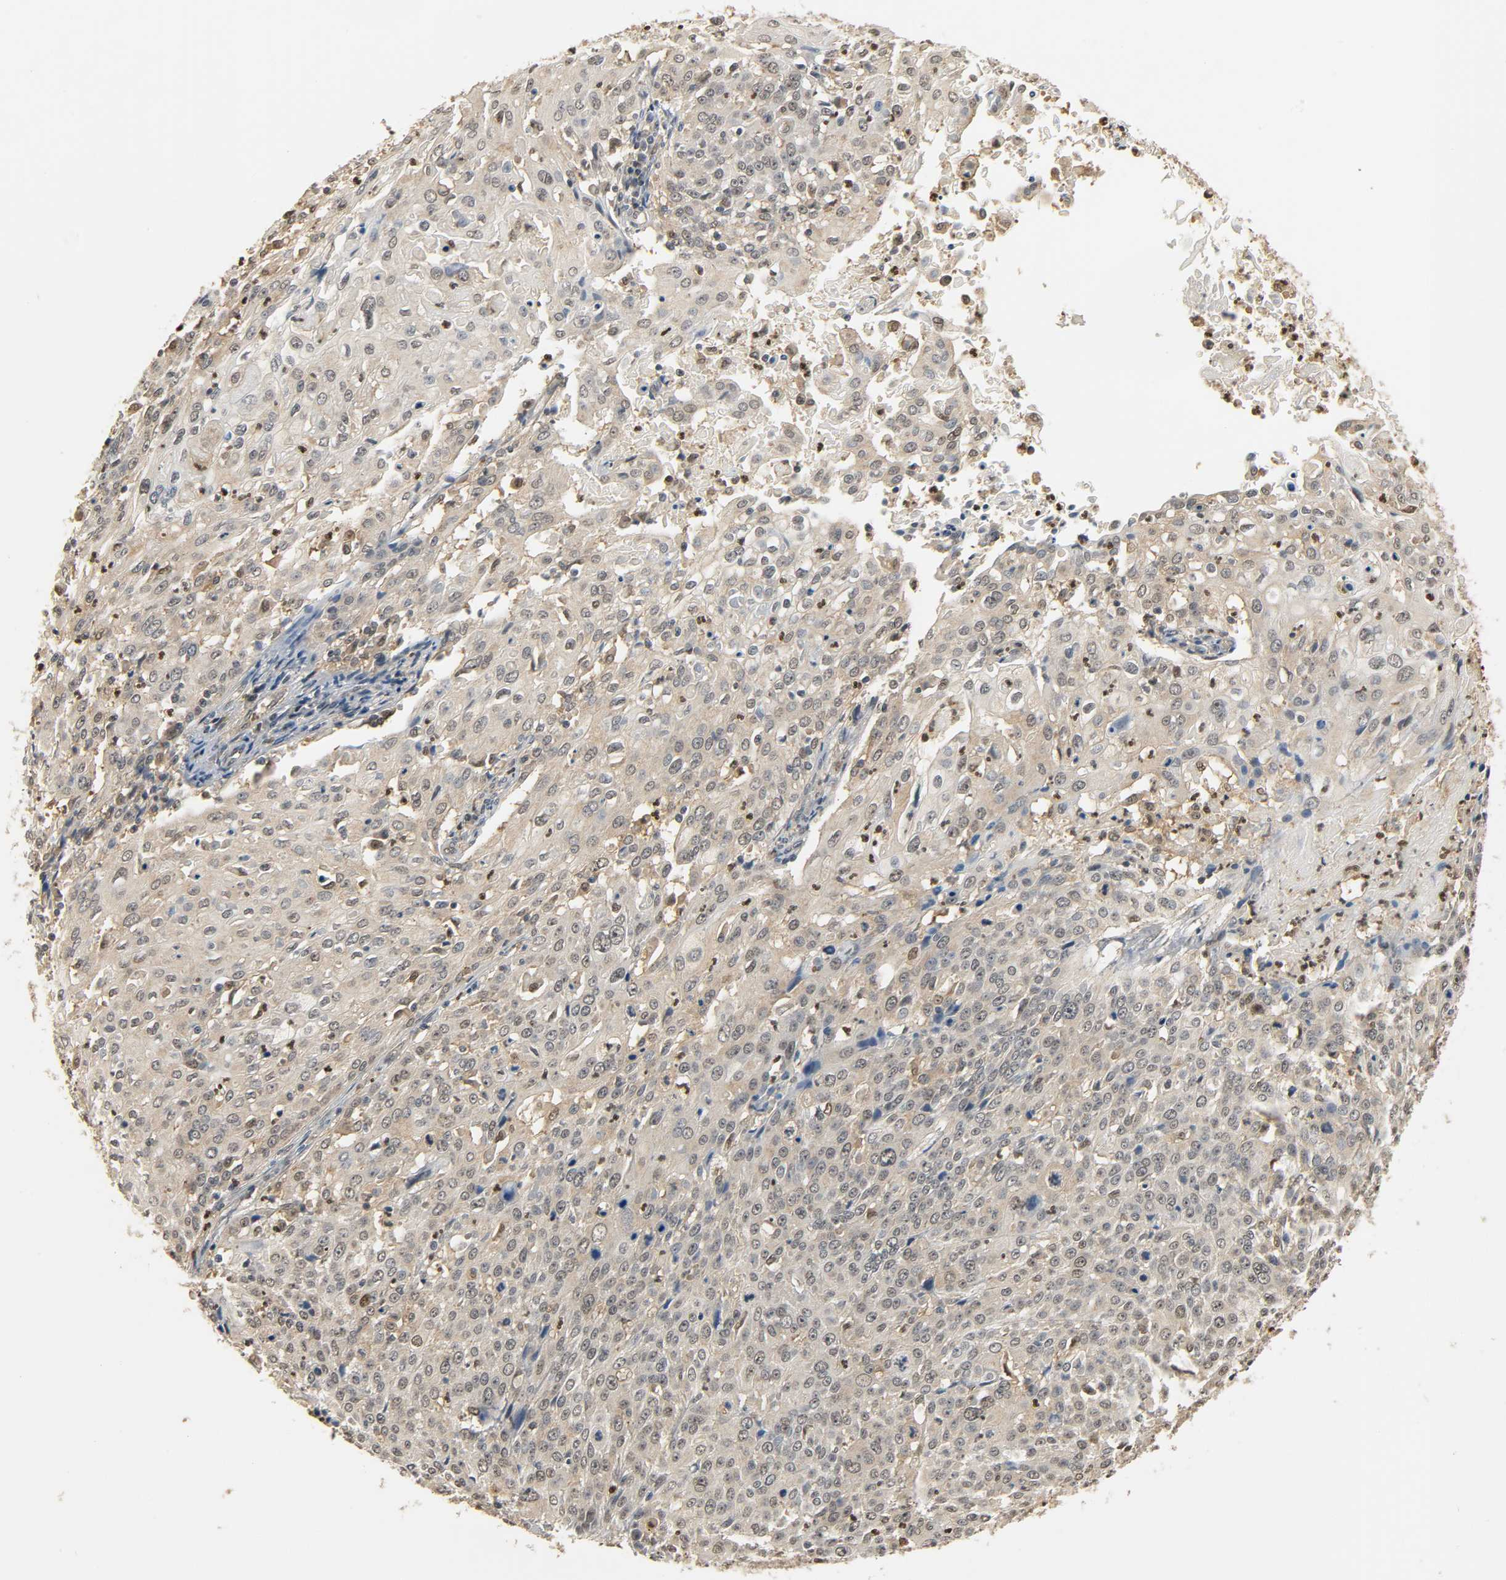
{"staining": {"intensity": "weak", "quantity": "25%-75%", "location": "cytoplasmic/membranous"}, "tissue": "cervical cancer", "cell_type": "Tumor cells", "image_type": "cancer", "snomed": [{"axis": "morphology", "description": "Squamous cell carcinoma, NOS"}, {"axis": "topography", "description": "Cervix"}], "caption": "Approximately 25%-75% of tumor cells in human cervical cancer reveal weak cytoplasmic/membranous protein positivity as visualized by brown immunohistochemical staining.", "gene": "ZFPM2", "patient": {"sex": "female", "age": 39}}